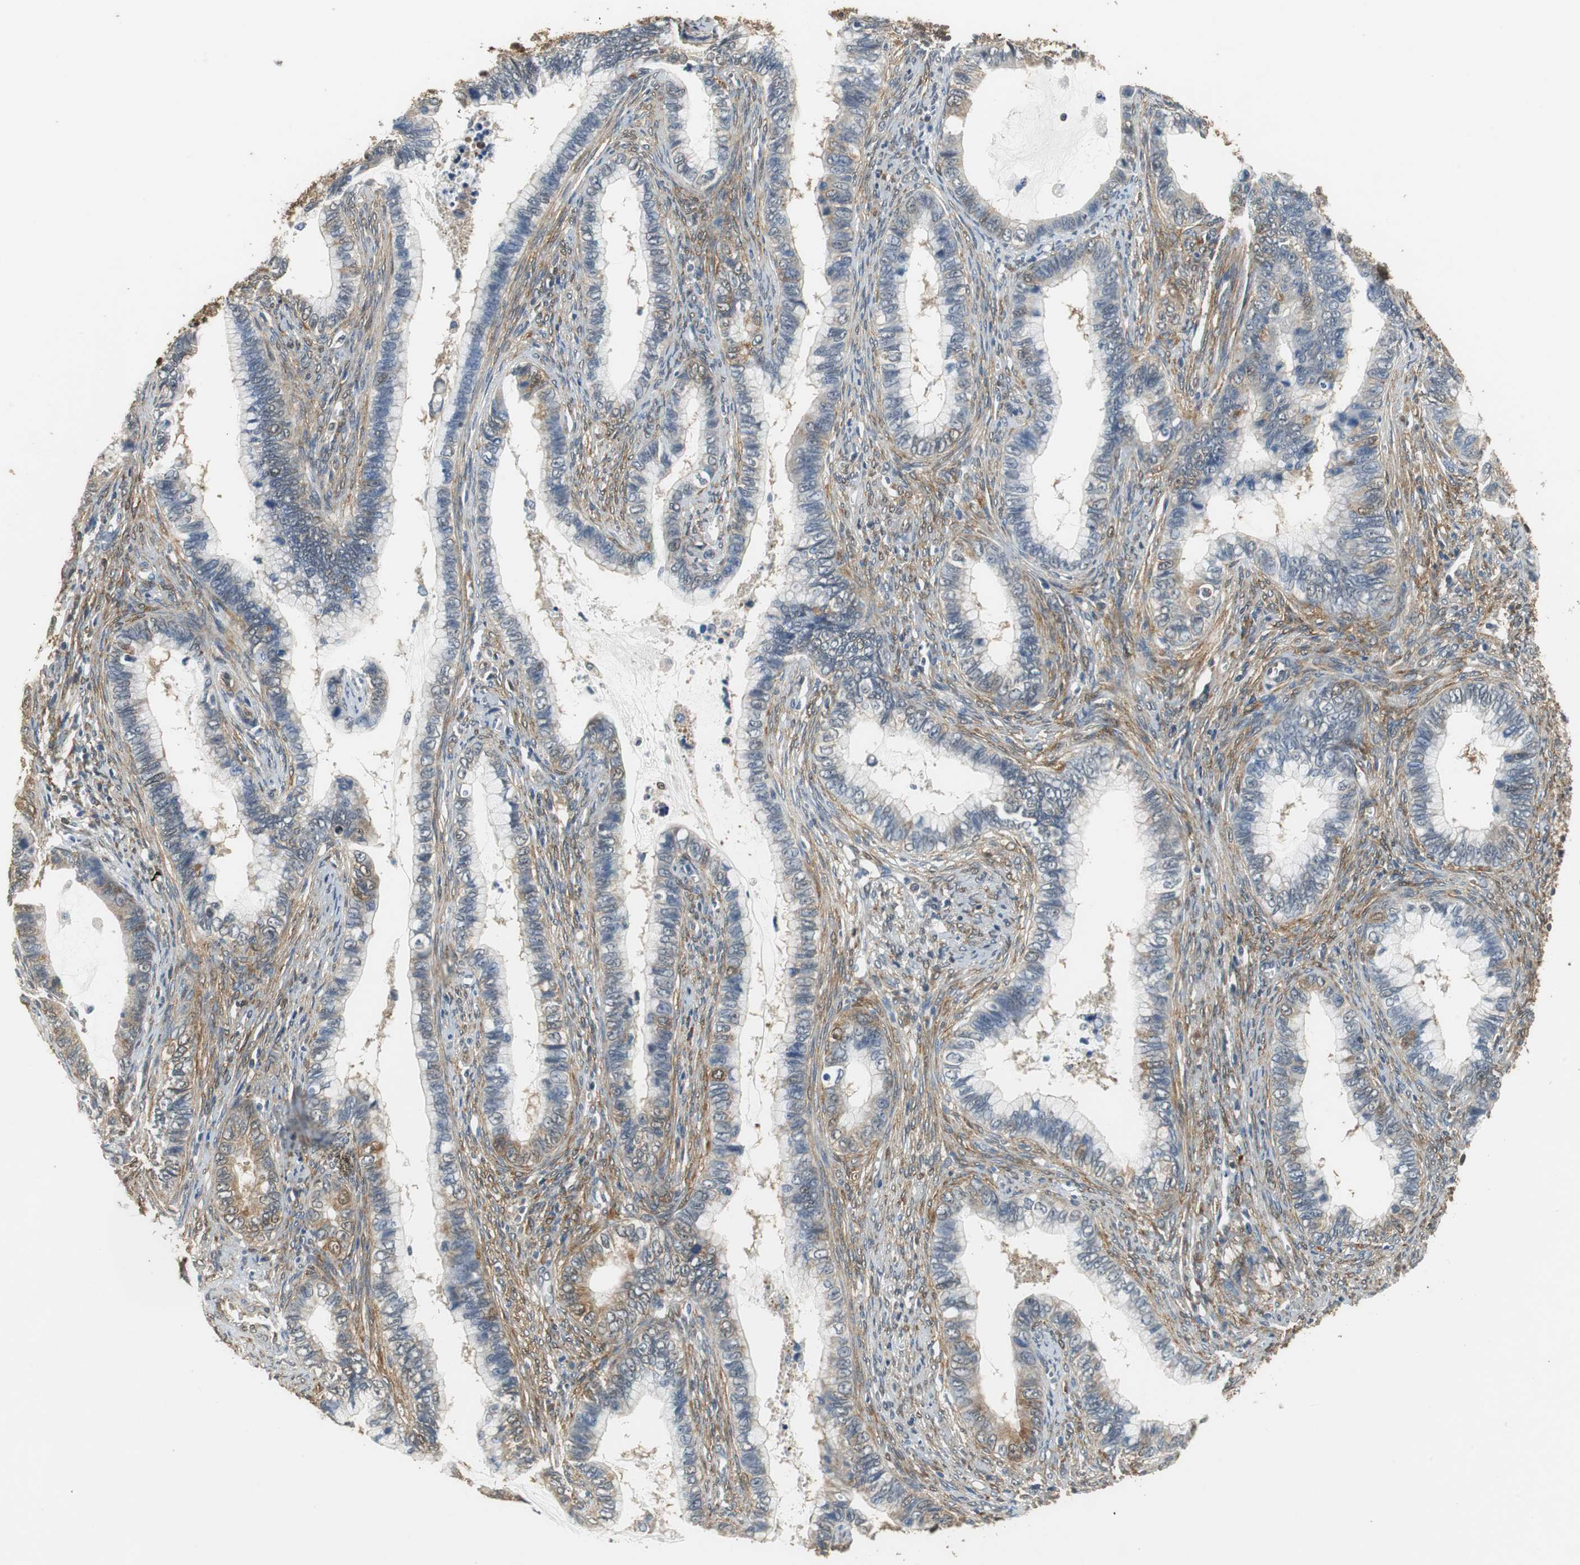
{"staining": {"intensity": "weak", "quantity": "<25%", "location": "cytoplasmic/membranous,nuclear"}, "tissue": "cervical cancer", "cell_type": "Tumor cells", "image_type": "cancer", "snomed": [{"axis": "morphology", "description": "Adenocarcinoma, NOS"}, {"axis": "topography", "description": "Cervix"}], "caption": "Immunohistochemical staining of human cervical cancer (adenocarcinoma) exhibits no significant expression in tumor cells.", "gene": "UBQLN2", "patient": {"sex": "female", "age": 44}}